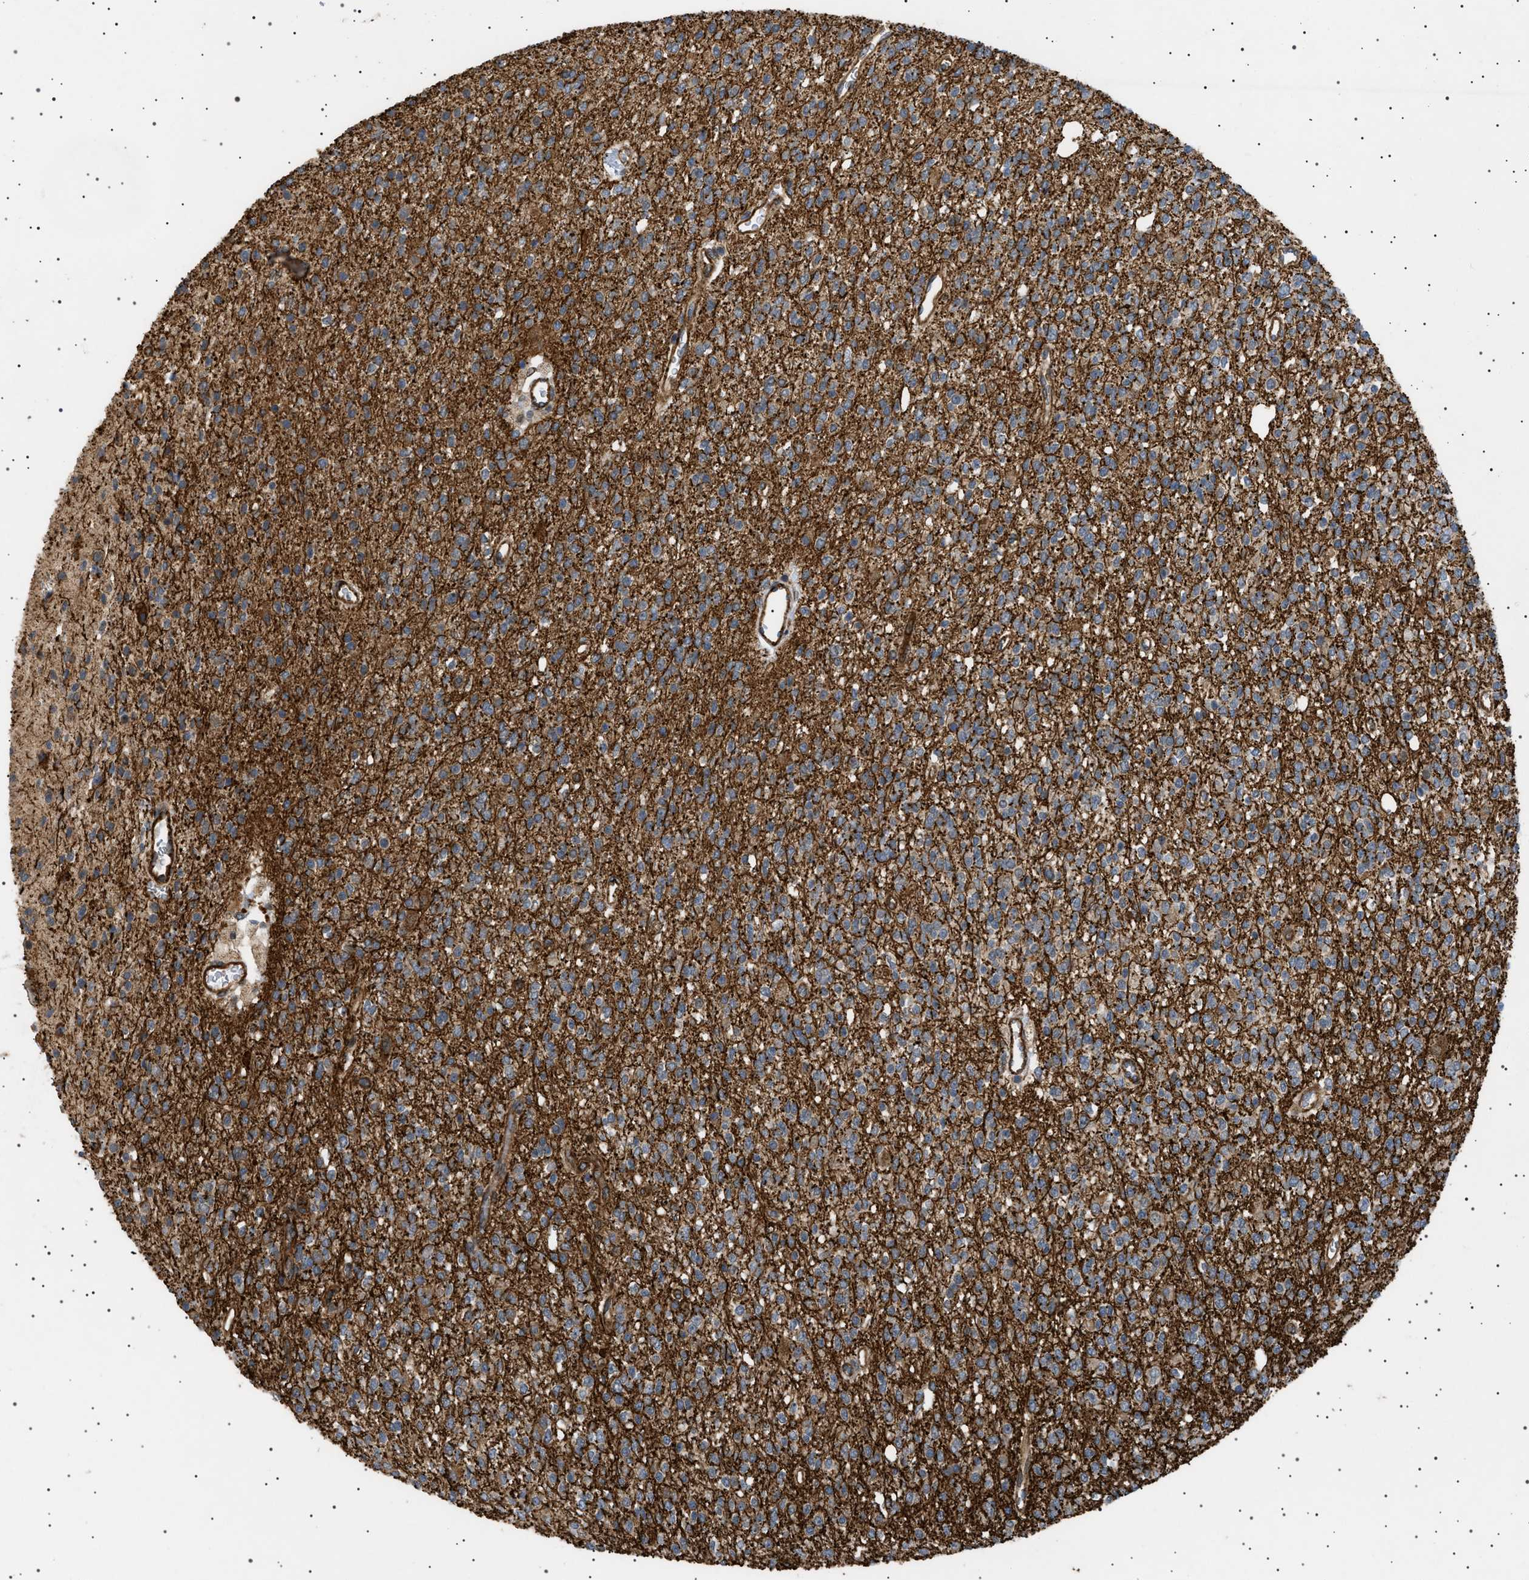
{"staining": {"intensity": "strong", "quantity": ">75%", "location": "cytoplasmic/membranous"}, "tissue": "glioma", "cell_type": "Tumor cells", "image_type": "cancer", "snomed": [{"axis": "morphology", "description": "Glioma, malignant, High grade"}, {"axis": "topography", "description": "Brain"}], "caption": "Protein staining of glioma tissue displays strong cytoplasmic/membranous staining in about >75% of tumor cells.", "gene": "CCDC186", "patient": {"sex": "male", "age": 34}}